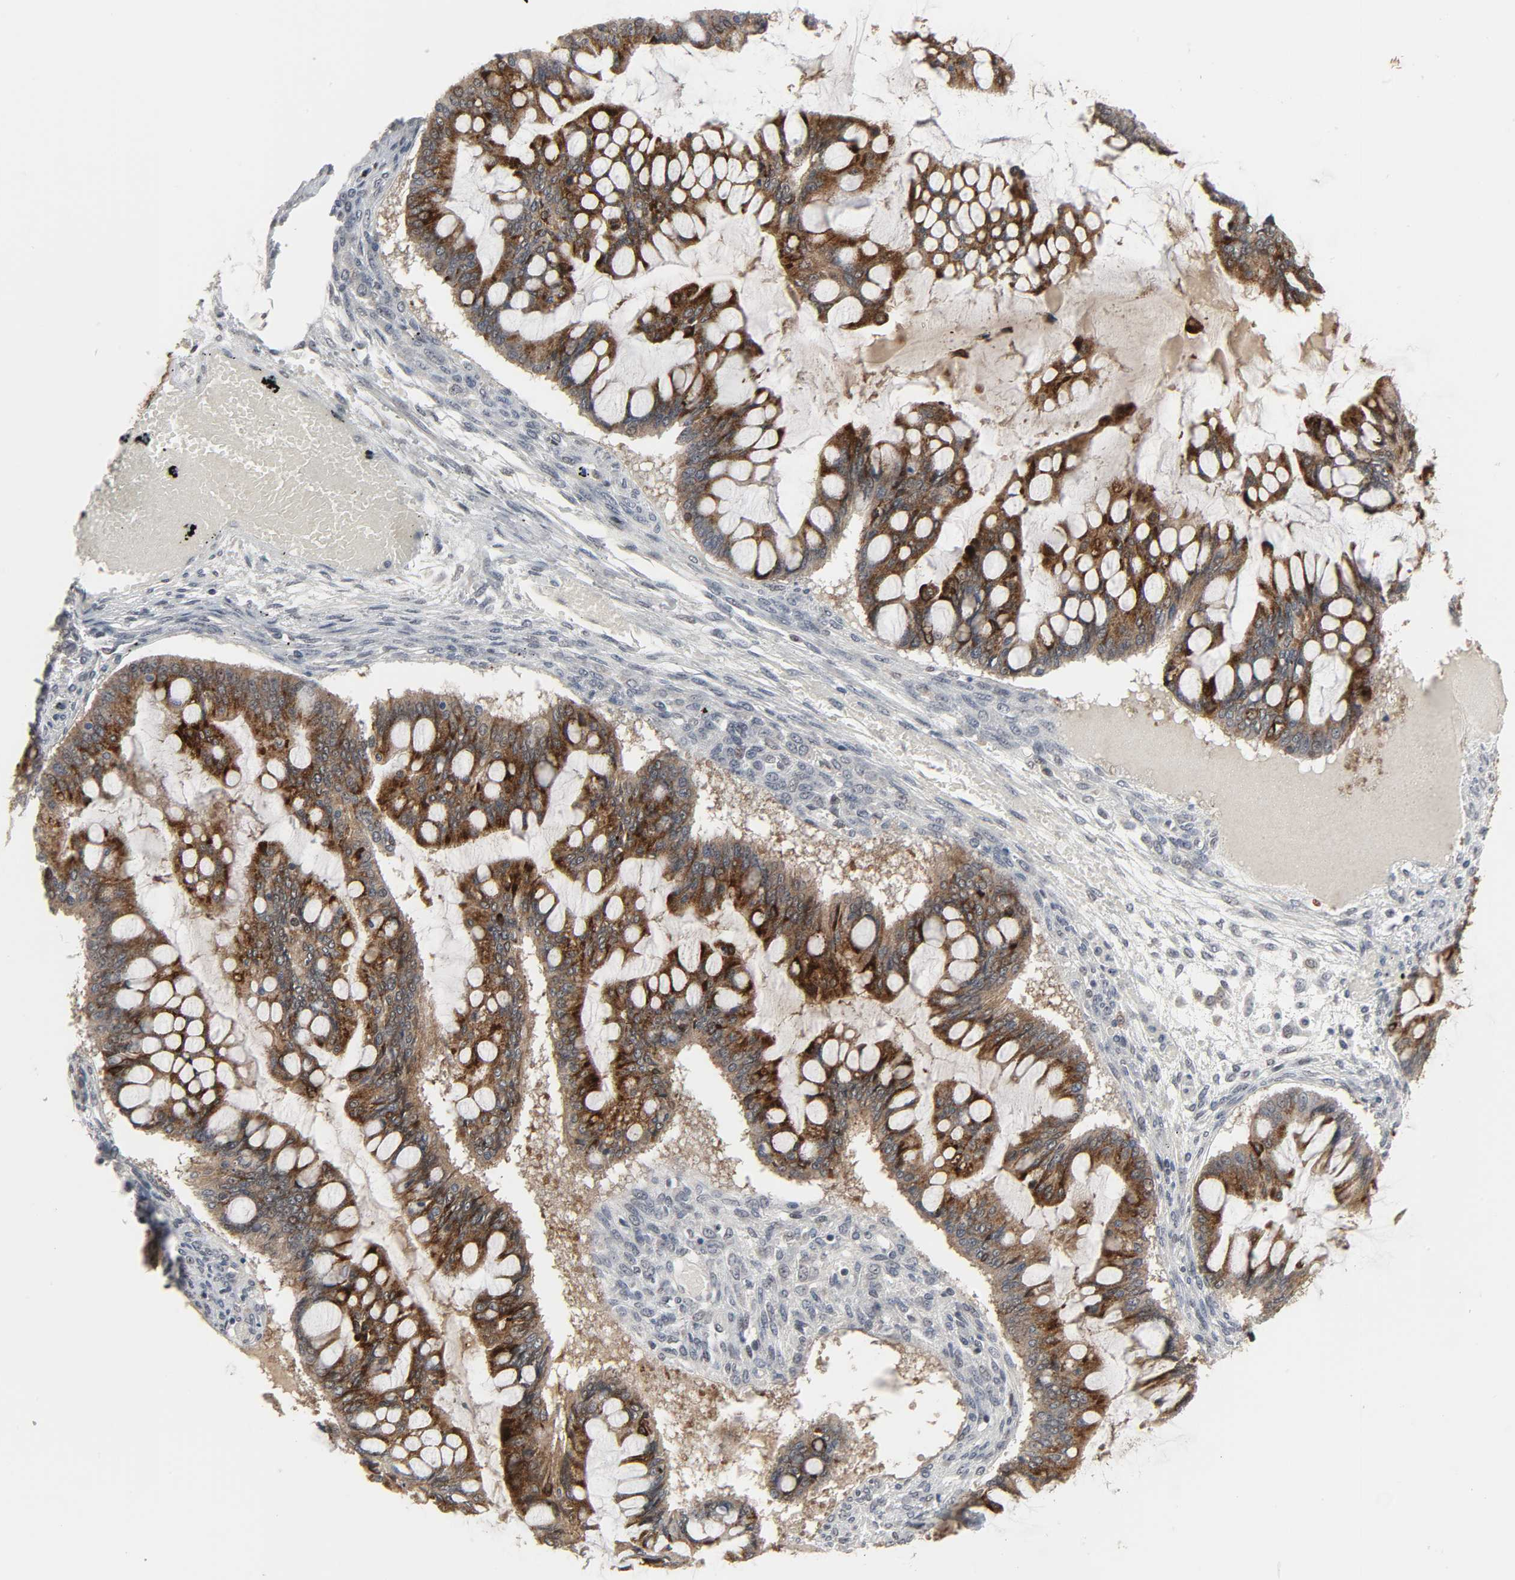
{"staining": {"intensity": "moderate", "quantity": ">75%", "location": "cytoplasmic/membranous"}, "tissue": "ovarian cancer", "cell_type": "Tumor cells", "image_type": "cancer", "snomed": [{"axis": "morphology", "description": "Cystadenocarcinoma, mucinous, NOS"}, {"axis": "topography", "description": "Ovary"}], "caption": "Mucinous cystadenocarcinoma (ovarian) was stained to show a protein in brown. There is medium levels of moderate cytoplasmic/membranous staining in about >75% of tumor cells. The staining was performed using DAB, with brown indicating positive protein expression. Nuclei are stained blue with hematoxylin.", "gene": "MUC1", "patient": {"sex": "female", "age": 73}}